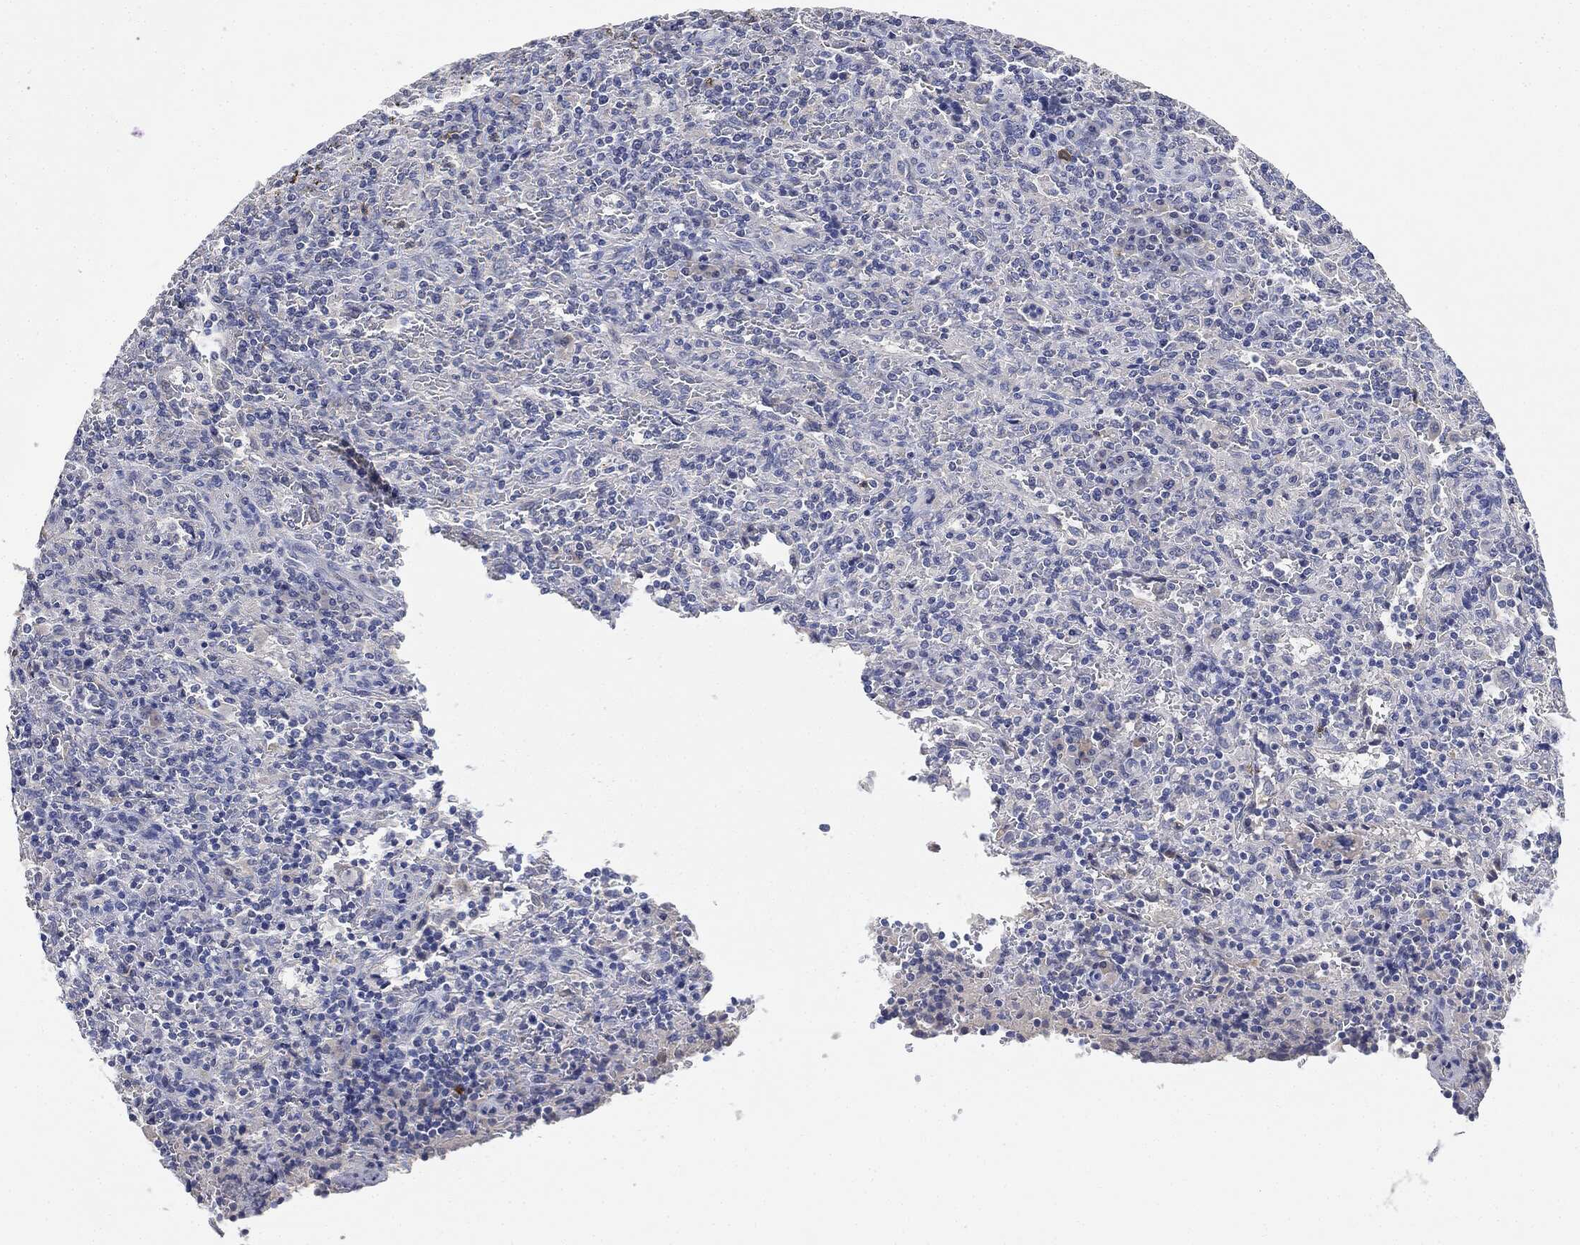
{"staining": {"intensity": "negative", "quantity": "none", "location": "none"}, "tissue": "lymphoma", "cell_type": "Tumor cells", "image_type": "cancer", "snomed": [{"axis": "morphology", "description": "Malignant lymphoma, non-Hodgkin's type, Low grade"}, {"axis": "topography", "description": "Spleen"}], "caption": "Immunohistochemistry (IHC) histopathology image of lymphoma stained for a protein (brown), which shows no staining in tumor cells.", "gene": "NTRK1", "patient": {"sex": "male", "age": 62}}